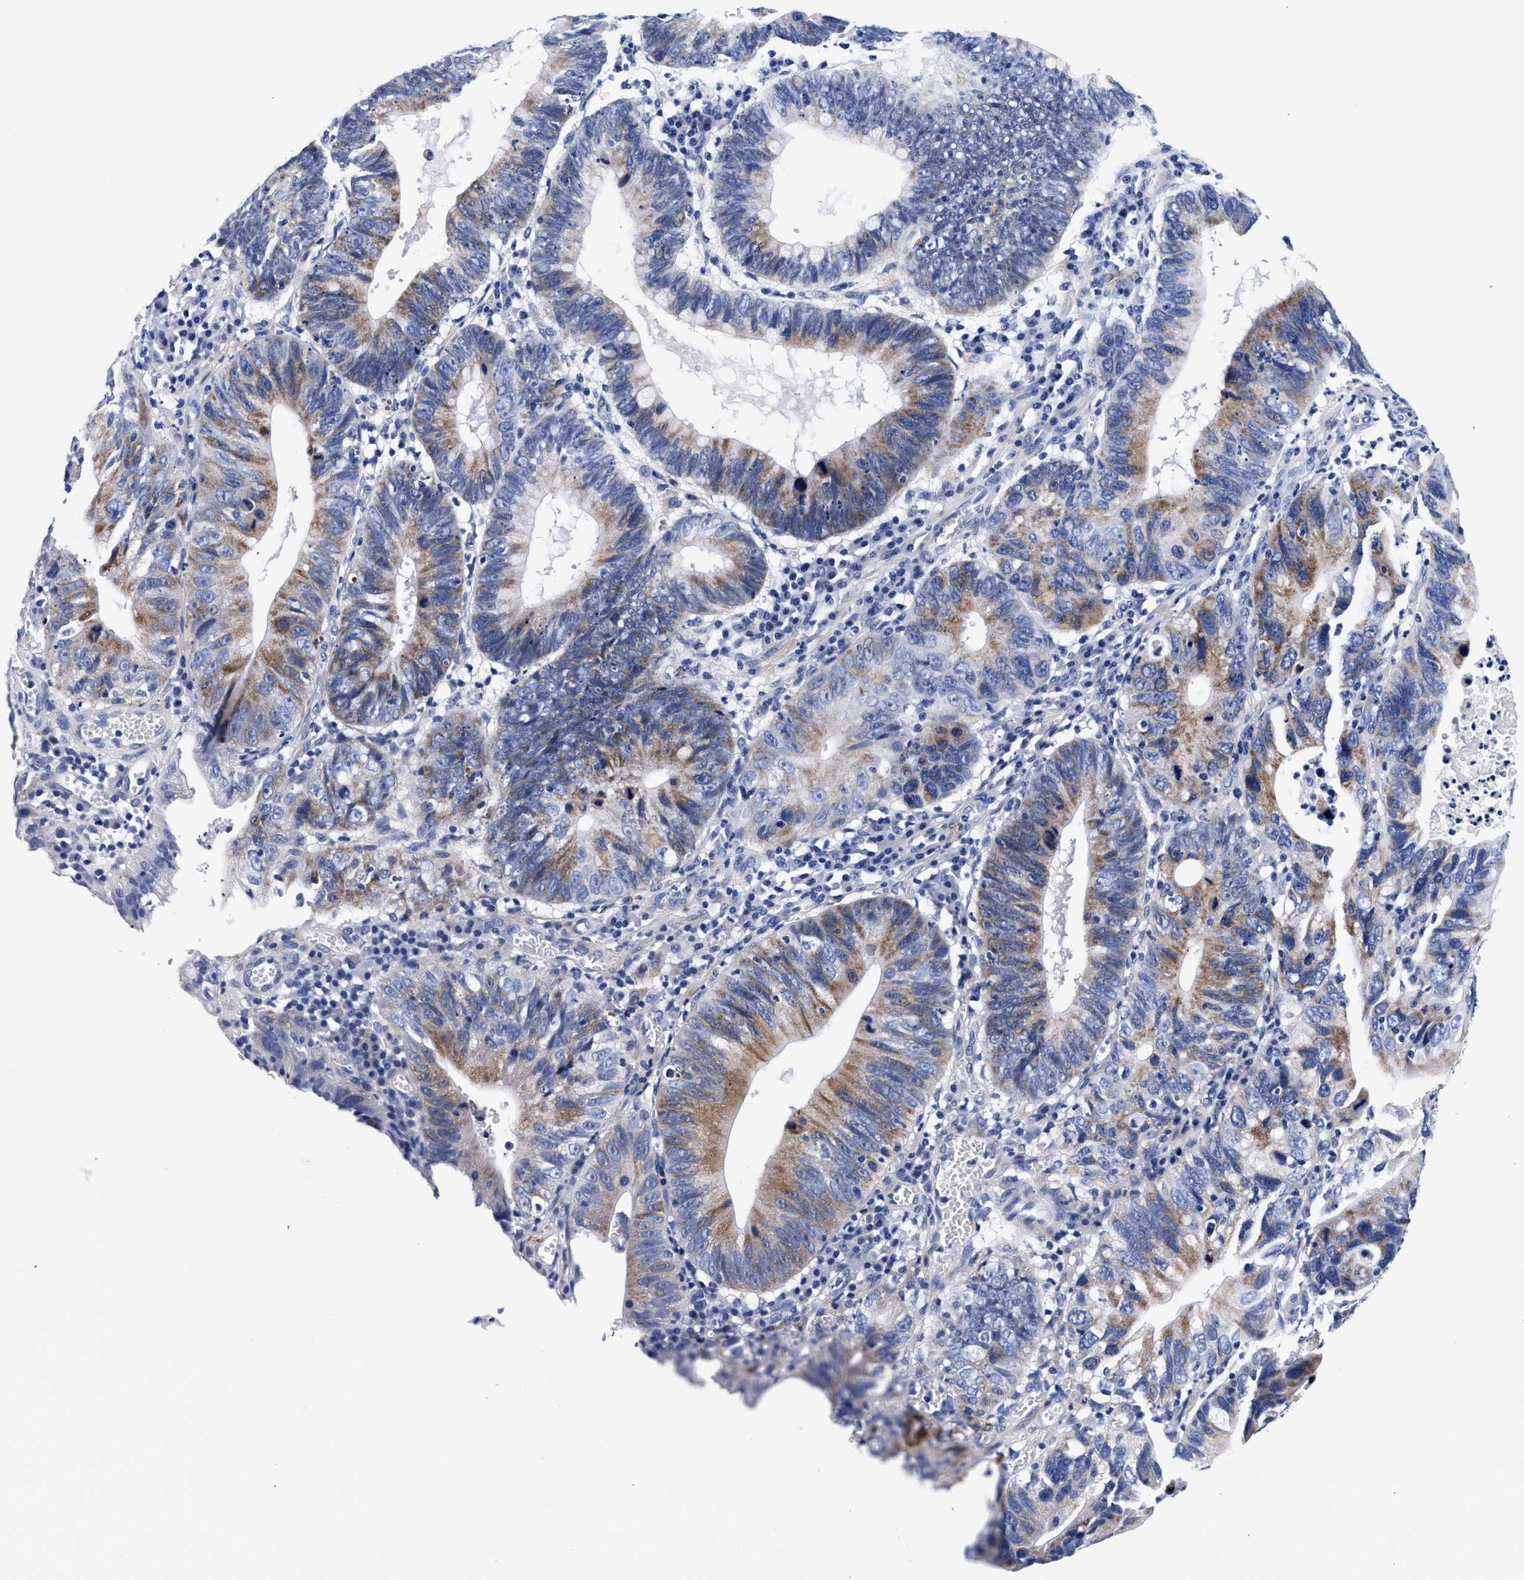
{"staining": {"intensity": "moderate", "quantity": "25%-75%", "location": "cytoplasmic/membranous"}, "tissue": "stomach cancer", "cell_type": "Tumor cells", "image_type": "cancer", "snomed": [{"axis": "morphology", "description": "Adenocarcinoma, NOS"}, {"axis": "topography", "description": "Stomach"}], "caption": "DAB (3,3'-diaminobenzidine) immunohistochemical staining of adenocarcinoma (stomach) demonstrates moderate cytoplasmic/membranous protein positivity in approximately 25%-75% of tumor cells.", "gene": "RAB3B", "patient": {"sex": "male", "age": 59}}